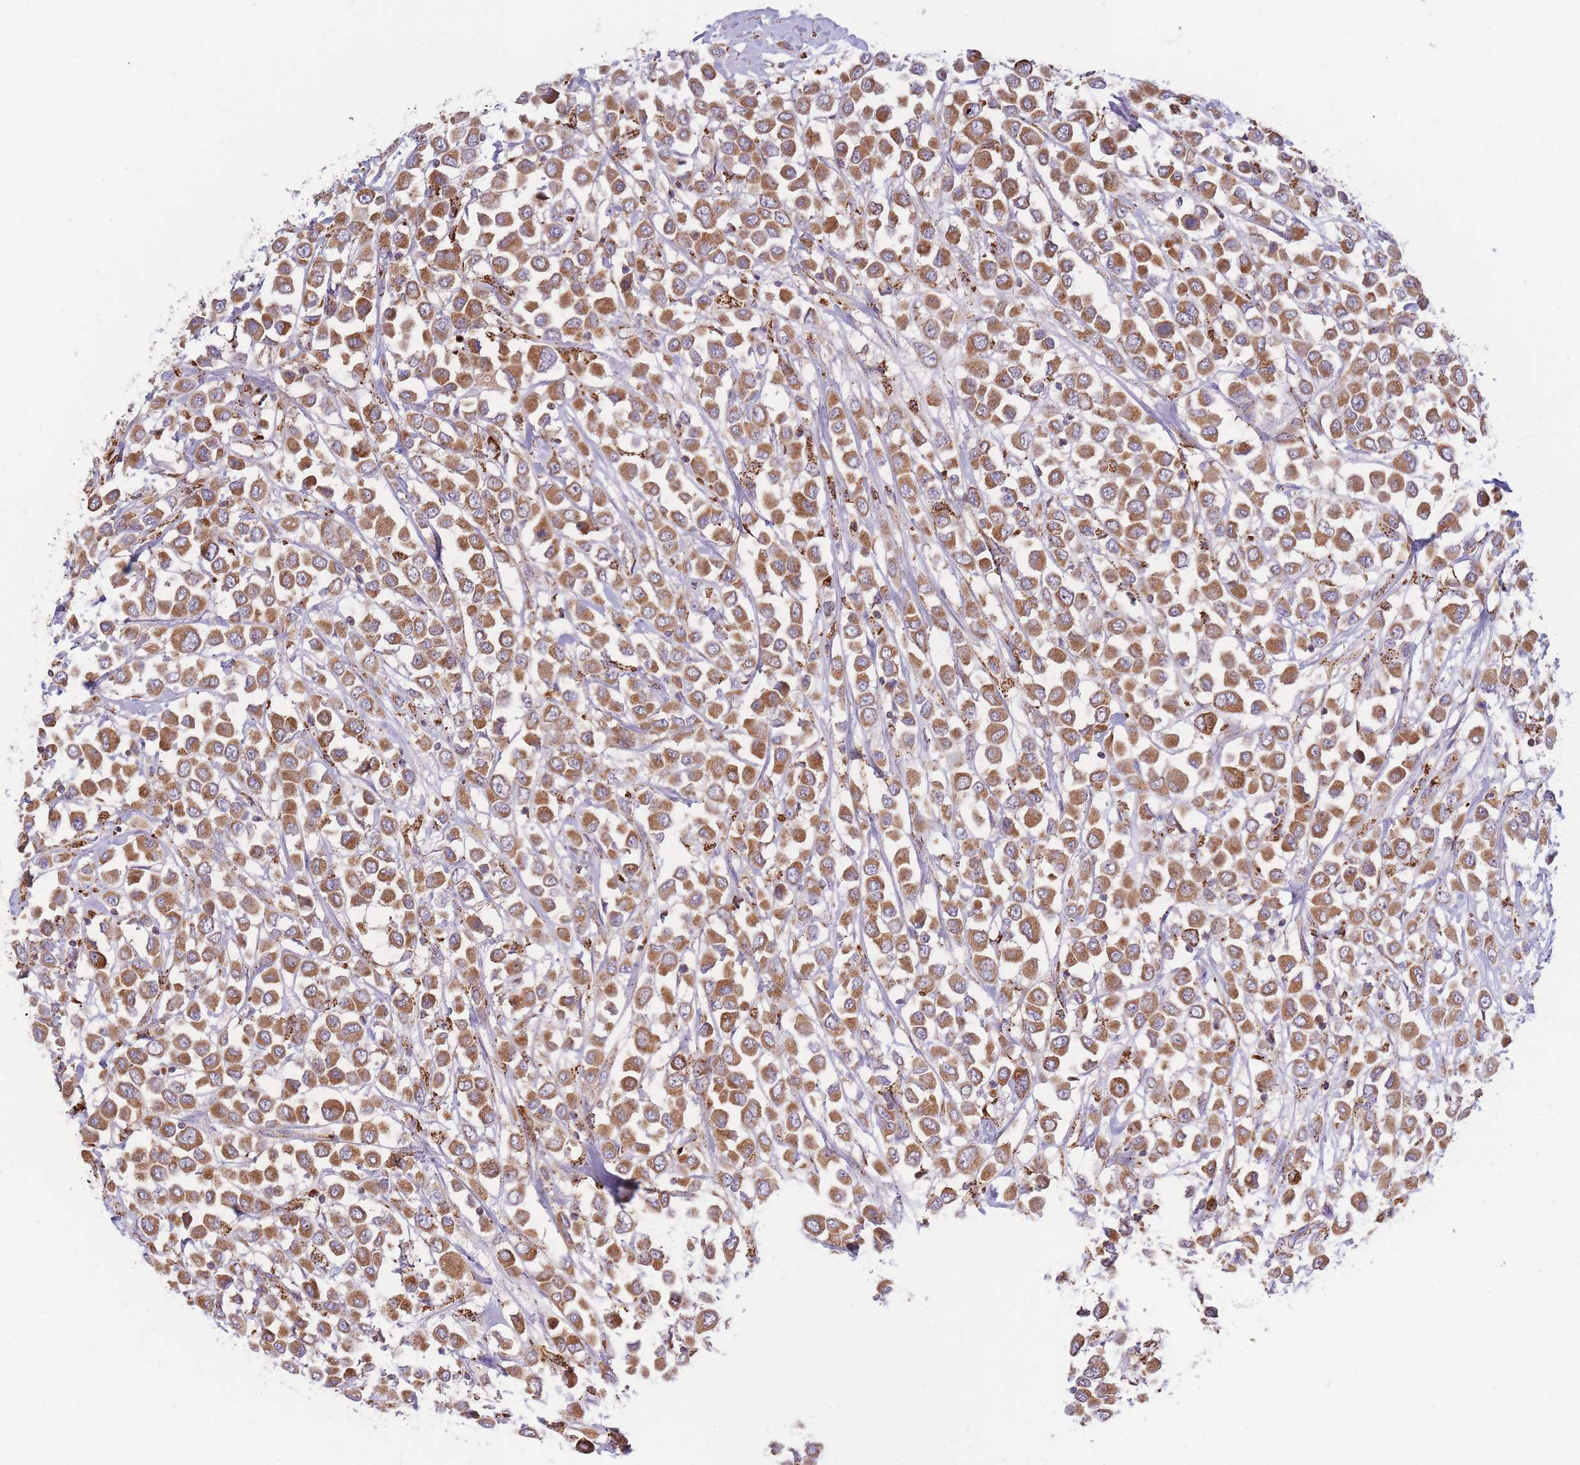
{"staining": {"intensity": "strong", "quantity": ">75%", "location": "cytoplasmic/membranous"}, "tissue": "breast cancer", "cell_type": "Tumor cells", "image_type": "cancer", "snomed": [{"axis": "morphology", "description": "Duct carcinoma"}, {"axis": "topography", "description": "Breast"}], "caption": "Immunohistochemical staining of breast cancer (infiltrating ductal carcinoma) demonstrates strong cytoplasmic/membranous protein positivity in approximately >75% of tumor cells. The protein is shown in brown color, while the nuclei are stained blue.", "gene": "MRPL17", "patient": {"sex": "female", "age": 61}}